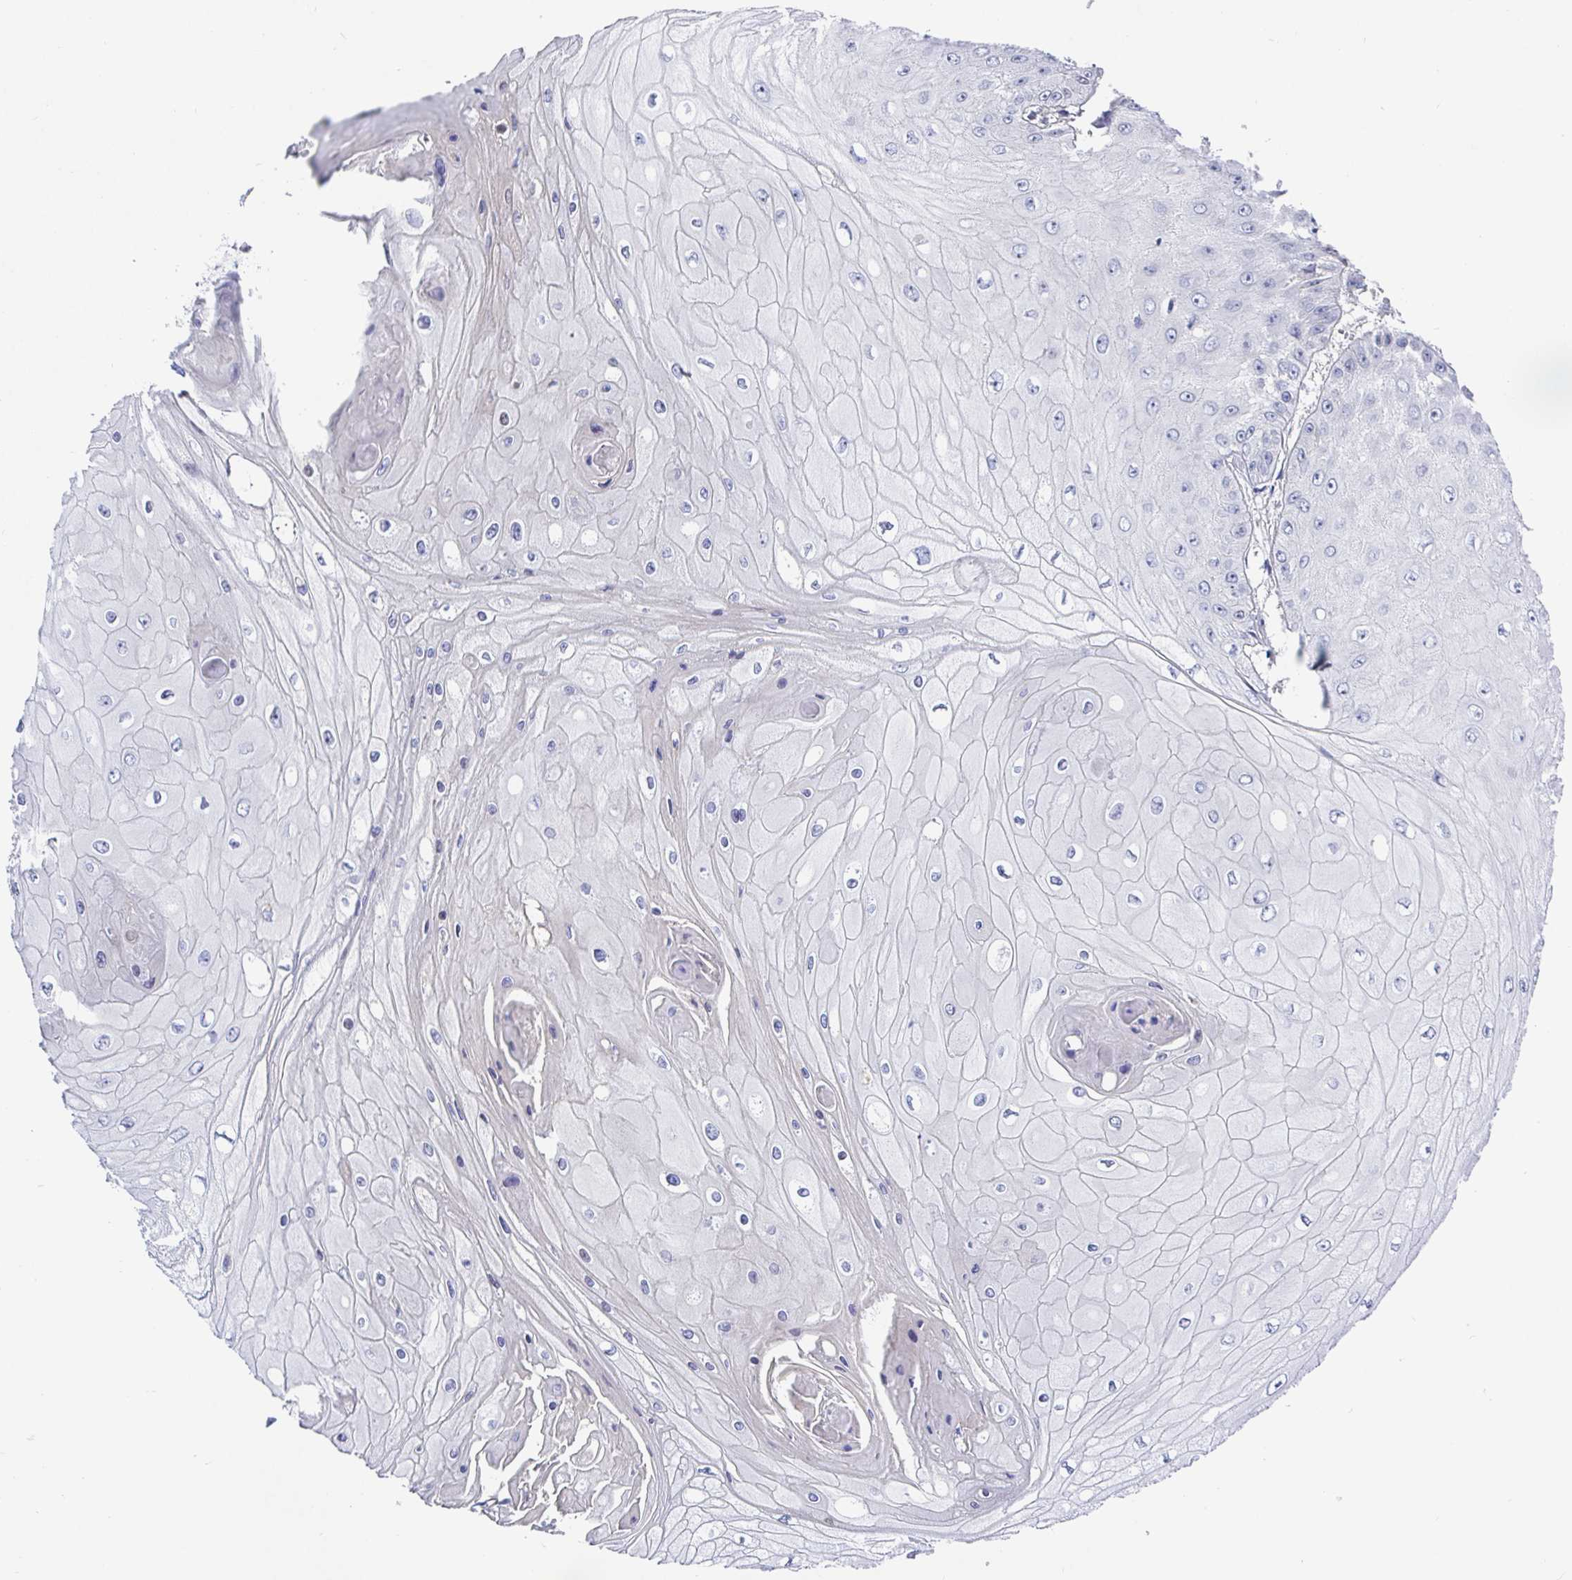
{"staining": {"intensity": "negative", "quantity": "none", "location": "none"}, "tissue": "skin cancer", "cell_type": "Tumor cells", "image_type": "cancer", "snomed": [{"axis": "morphology", "description": "Squamous cell carcinoma, NOS"}, {"axis": "topography", "description": "Skin"}], "caption": "Immunohistochemistry (IHC) photomicrograph of human squamous cell carcinoma (skin) stained for a protein (brown), which displays no positivity in tumor cells. Nuclei are stained in blue.", "gene": "TIMELESS", "patient": {"sex": "male", "age": 70}}